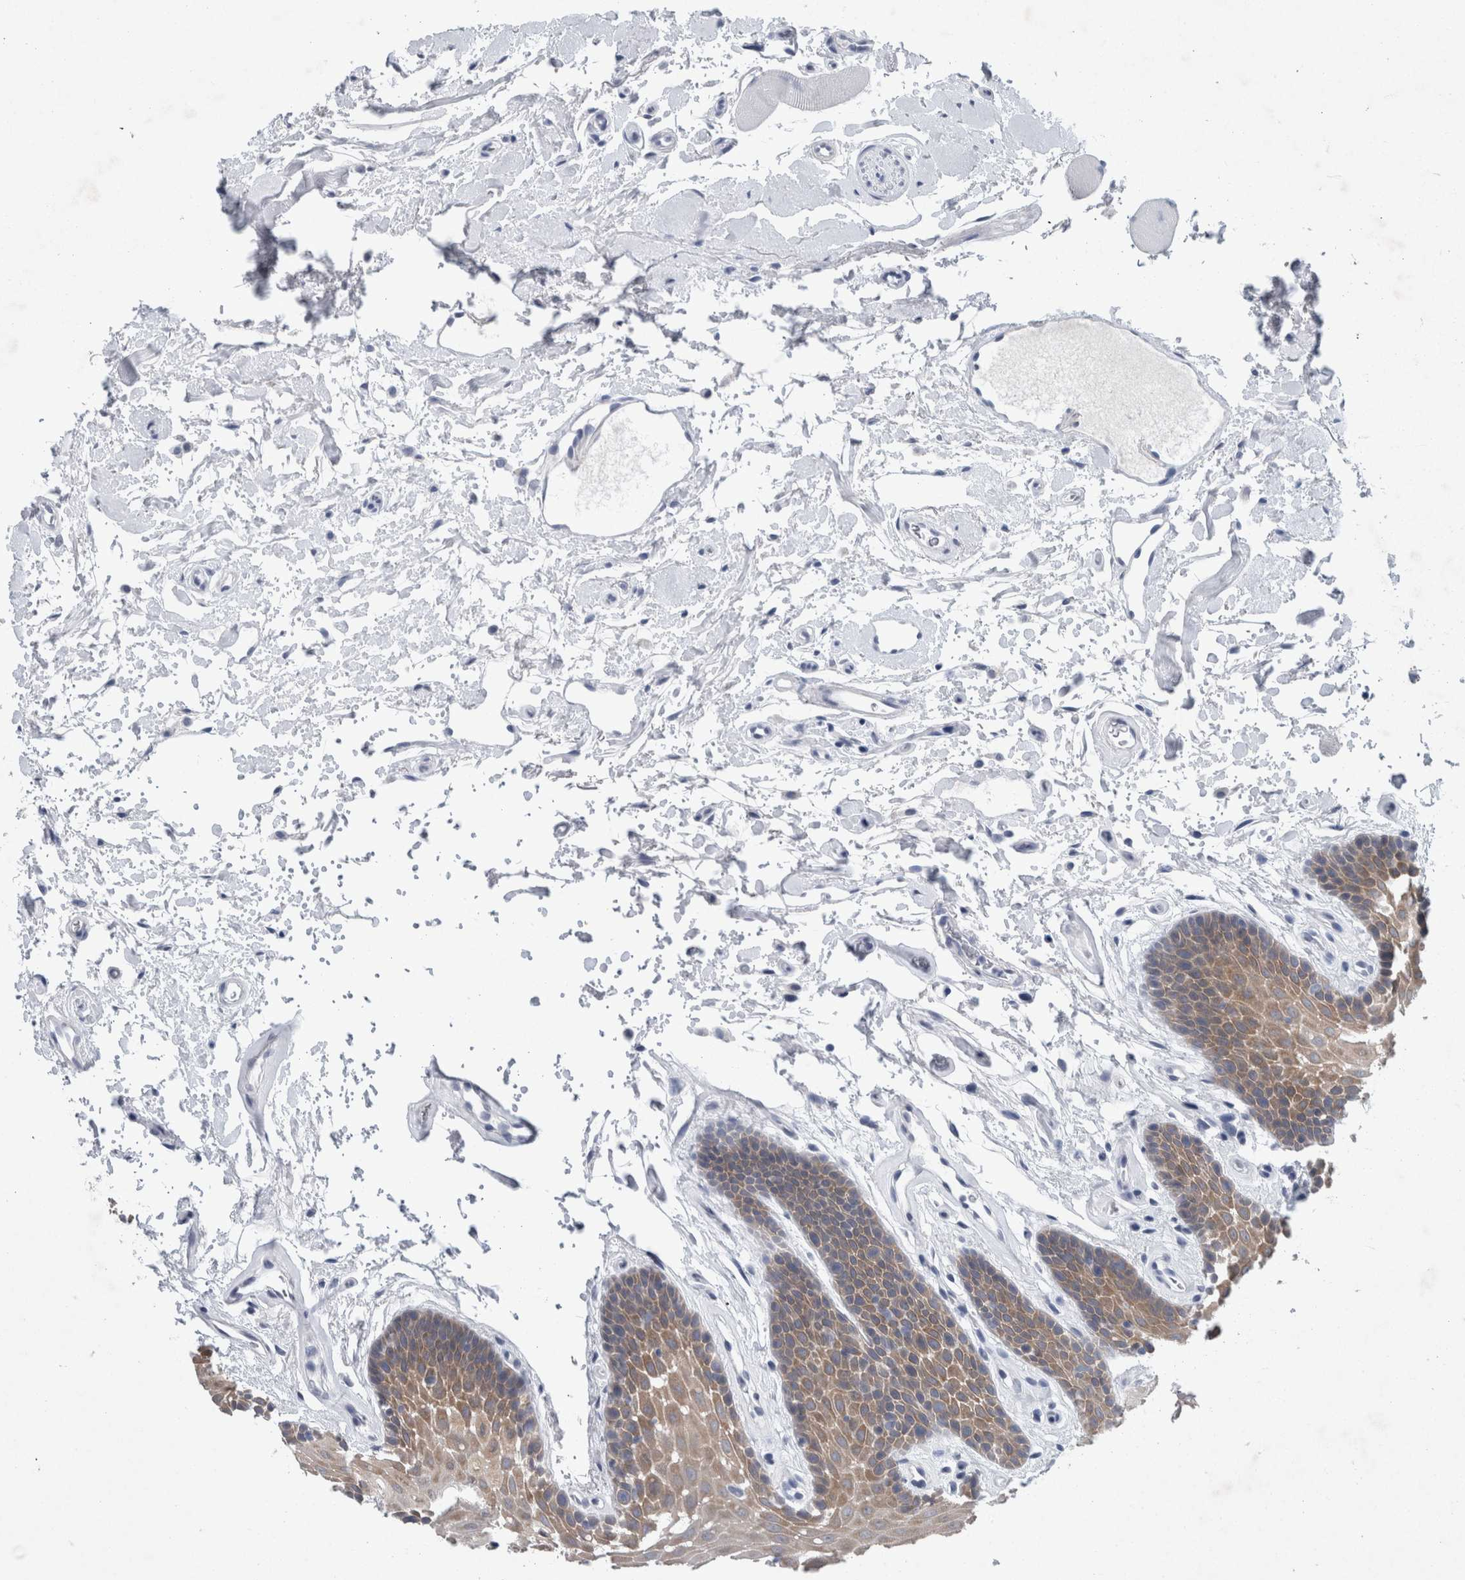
{"staining": {"intensity": "moderate", "quantity": ">75%", "location": "cytoplasmic/membranous"}, "tissue": "oral mucosa", "cell_type": "Squamous epithelial cells", "image_type": "normal", "snomed": [{"axis": "morphology", "description": "Normal tissue, NOS"}, {"axis": "topography", "description": "Oral tissue"}], "caption": "Squamous epithelial cells show medium levels of moderate cytoplasmic/membranous expression in approximately >75% of cells in benign human oral mucosa. Immunohistochemistry (ihc) stains the protein in brown and the nuclei are stained blue.", "gene": "FAM83H", "patient": {"sex": "male", "age": 62}}